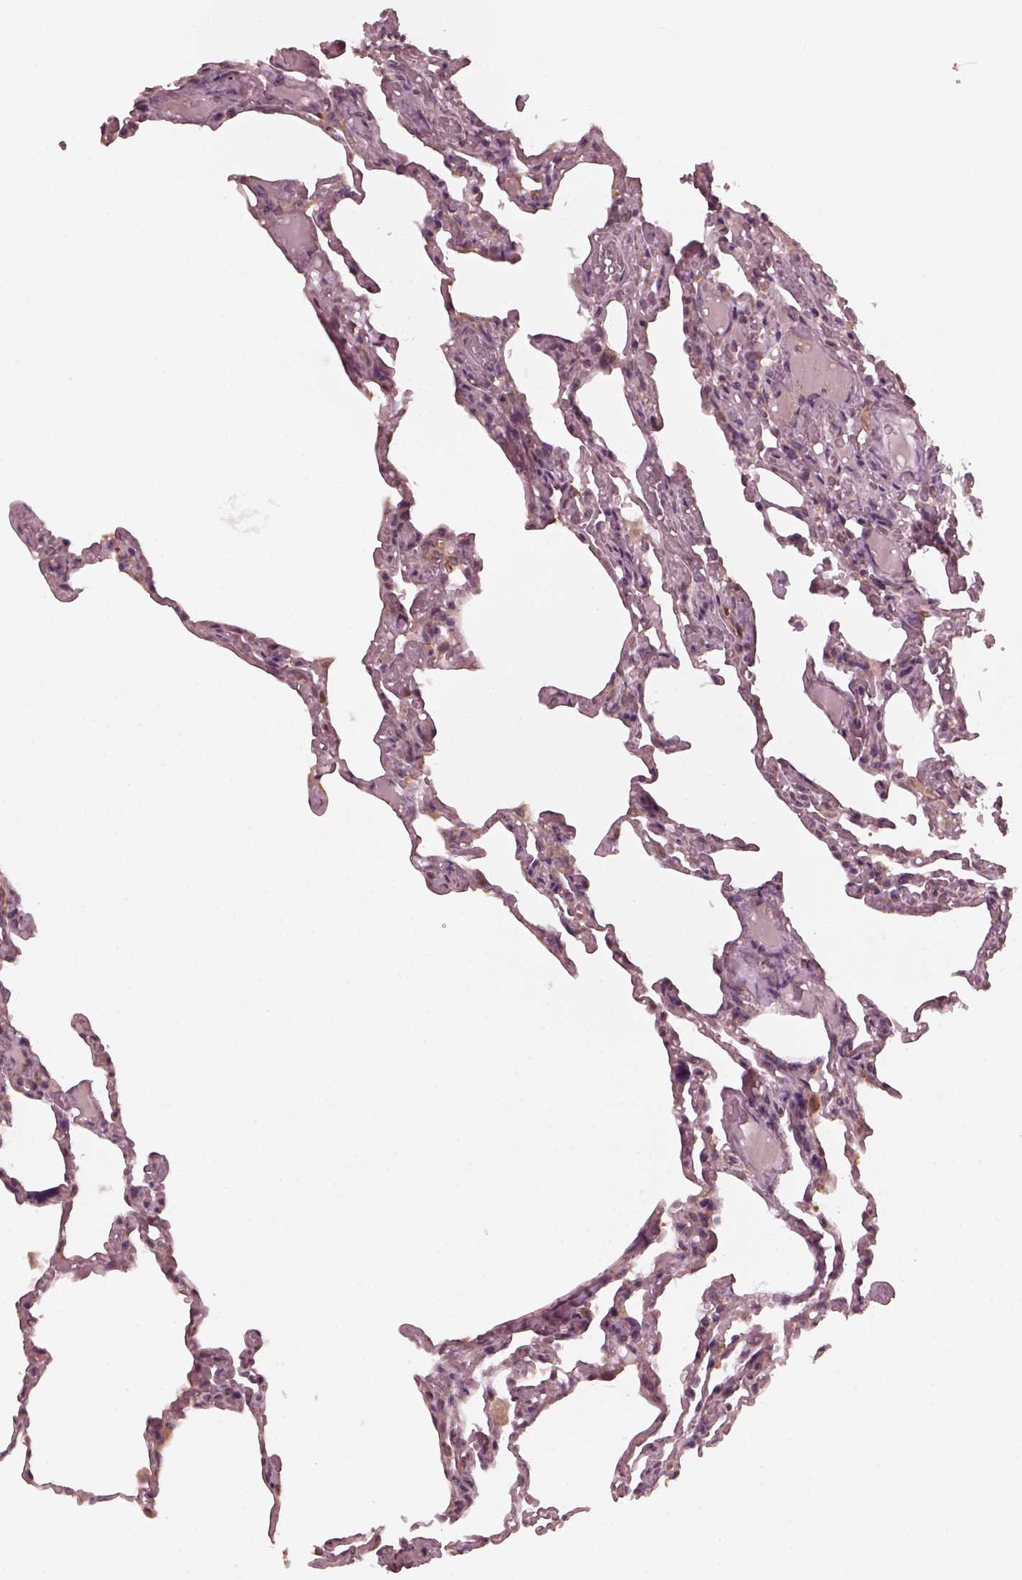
{"staining": {"intensity": "weak", "quantity": "<25%", "location": "cytoplasmic/membranous"}, "tissue": "lung", "cell_type": "Alveolar cells", "image_type": "normal", "snomed": [{"axis": "morphology", "description": "Normal tissue, NOS"}, {"axis": "topography", "description": "Lung"}], "caption": "Alveolar cells show no significant protein positivity in benign lung. The staining was performed using DAB to visualize the protein expression in brown, while the nuclei were stained in blue with hematoxylin (Magnification: 20x).", "gene": "FAF2", "patient": {"sex": "female", "age": 43}}